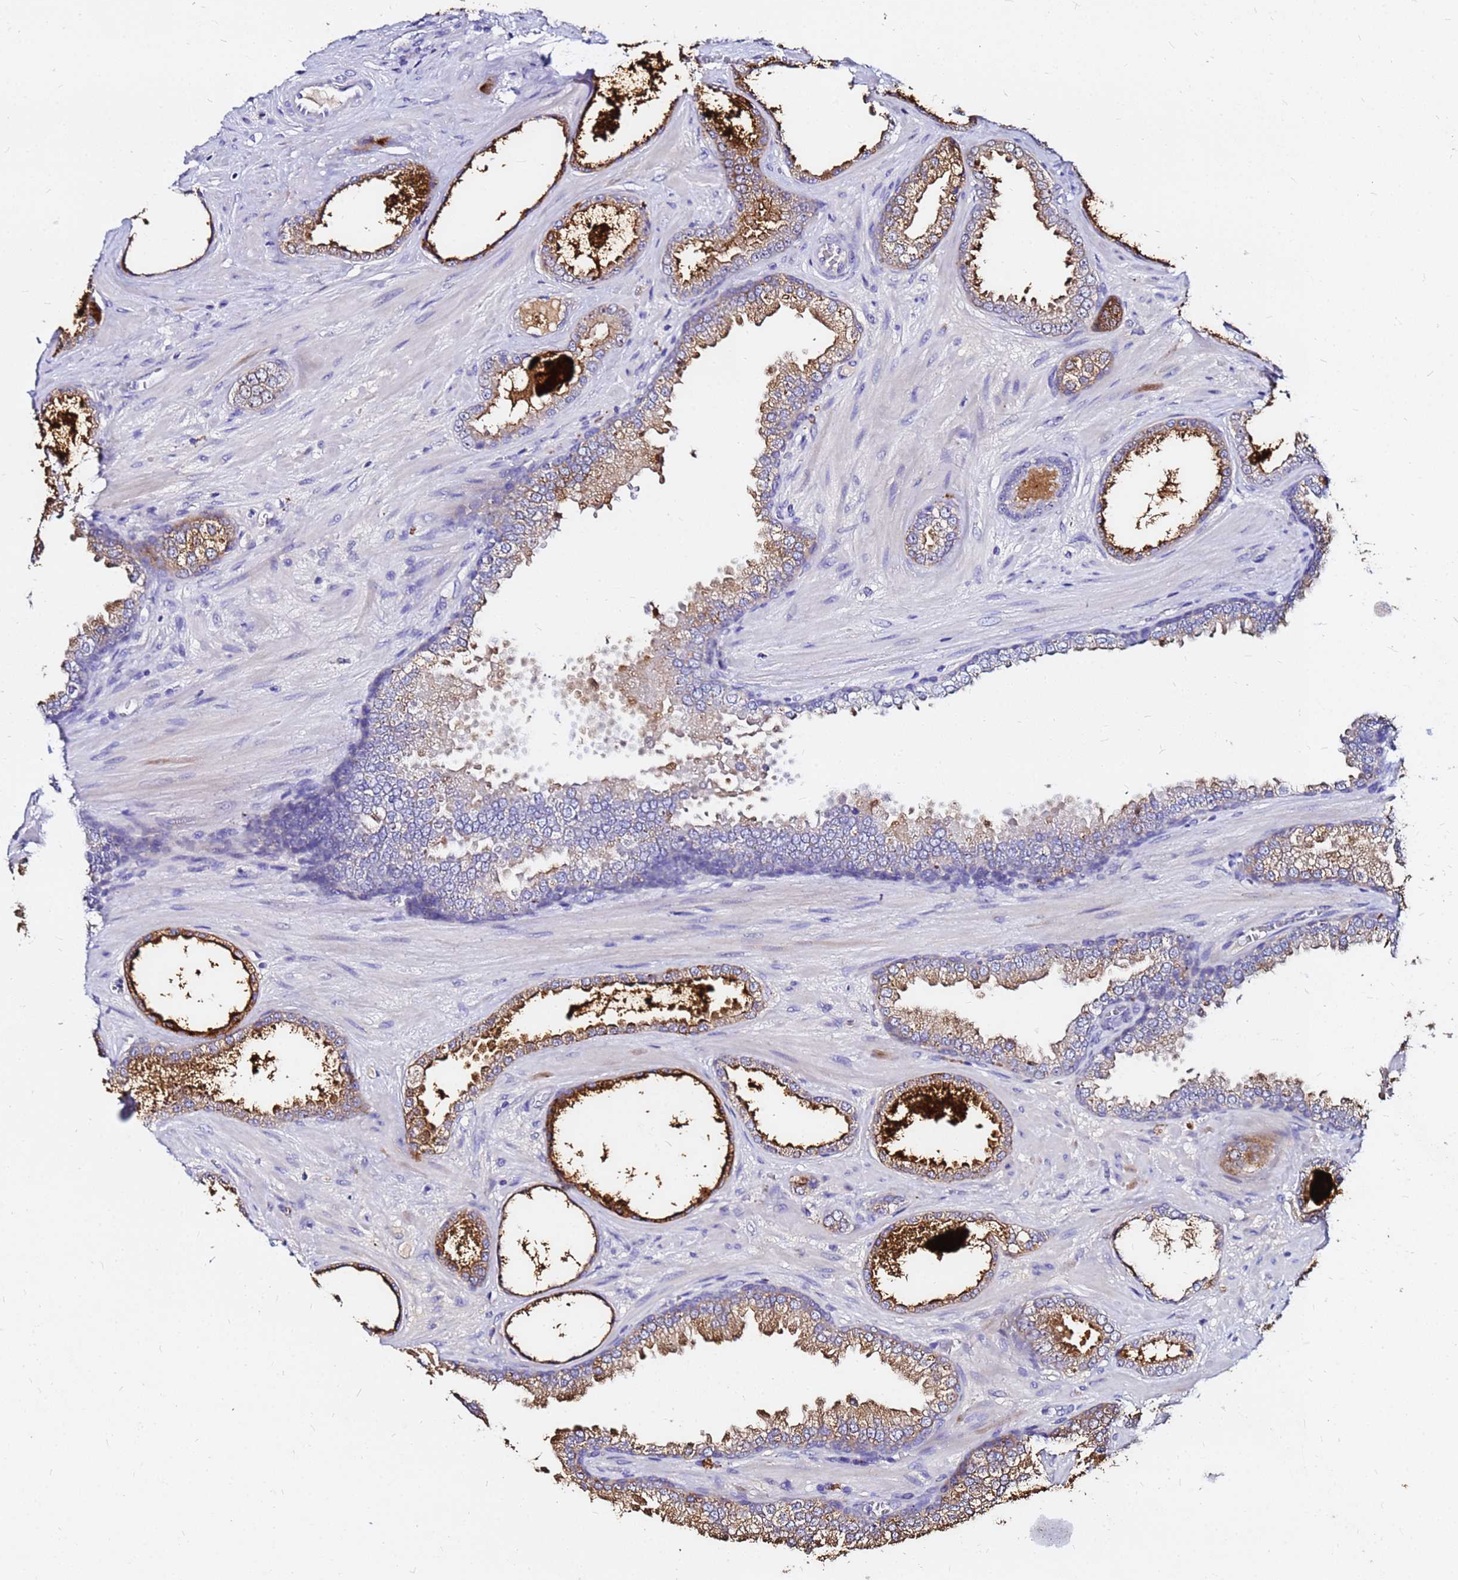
{"staining": {"intensity": "moderate", "quantity": "25%-75%", "location": "cytoplasmic/membranous"}, "tissue": "prostate cancer", "cell_type": "Tumor cells", "image_type": "cancer", "snomed": [{"axis": "morphology", "description": "Adenocarcinoma, Low grade"}, {"axis": "topography", "description": "Prostate"}], "caption": "This is a micrograph of immunohistochemistry (IHC) staining of prostate low-grade adenocarcinoma, which shows moderate expression in the cytoplasmic/membranous of tumor cells.", "gene": "FAM183A", "patient": {"sex": "male", "age": 57}}